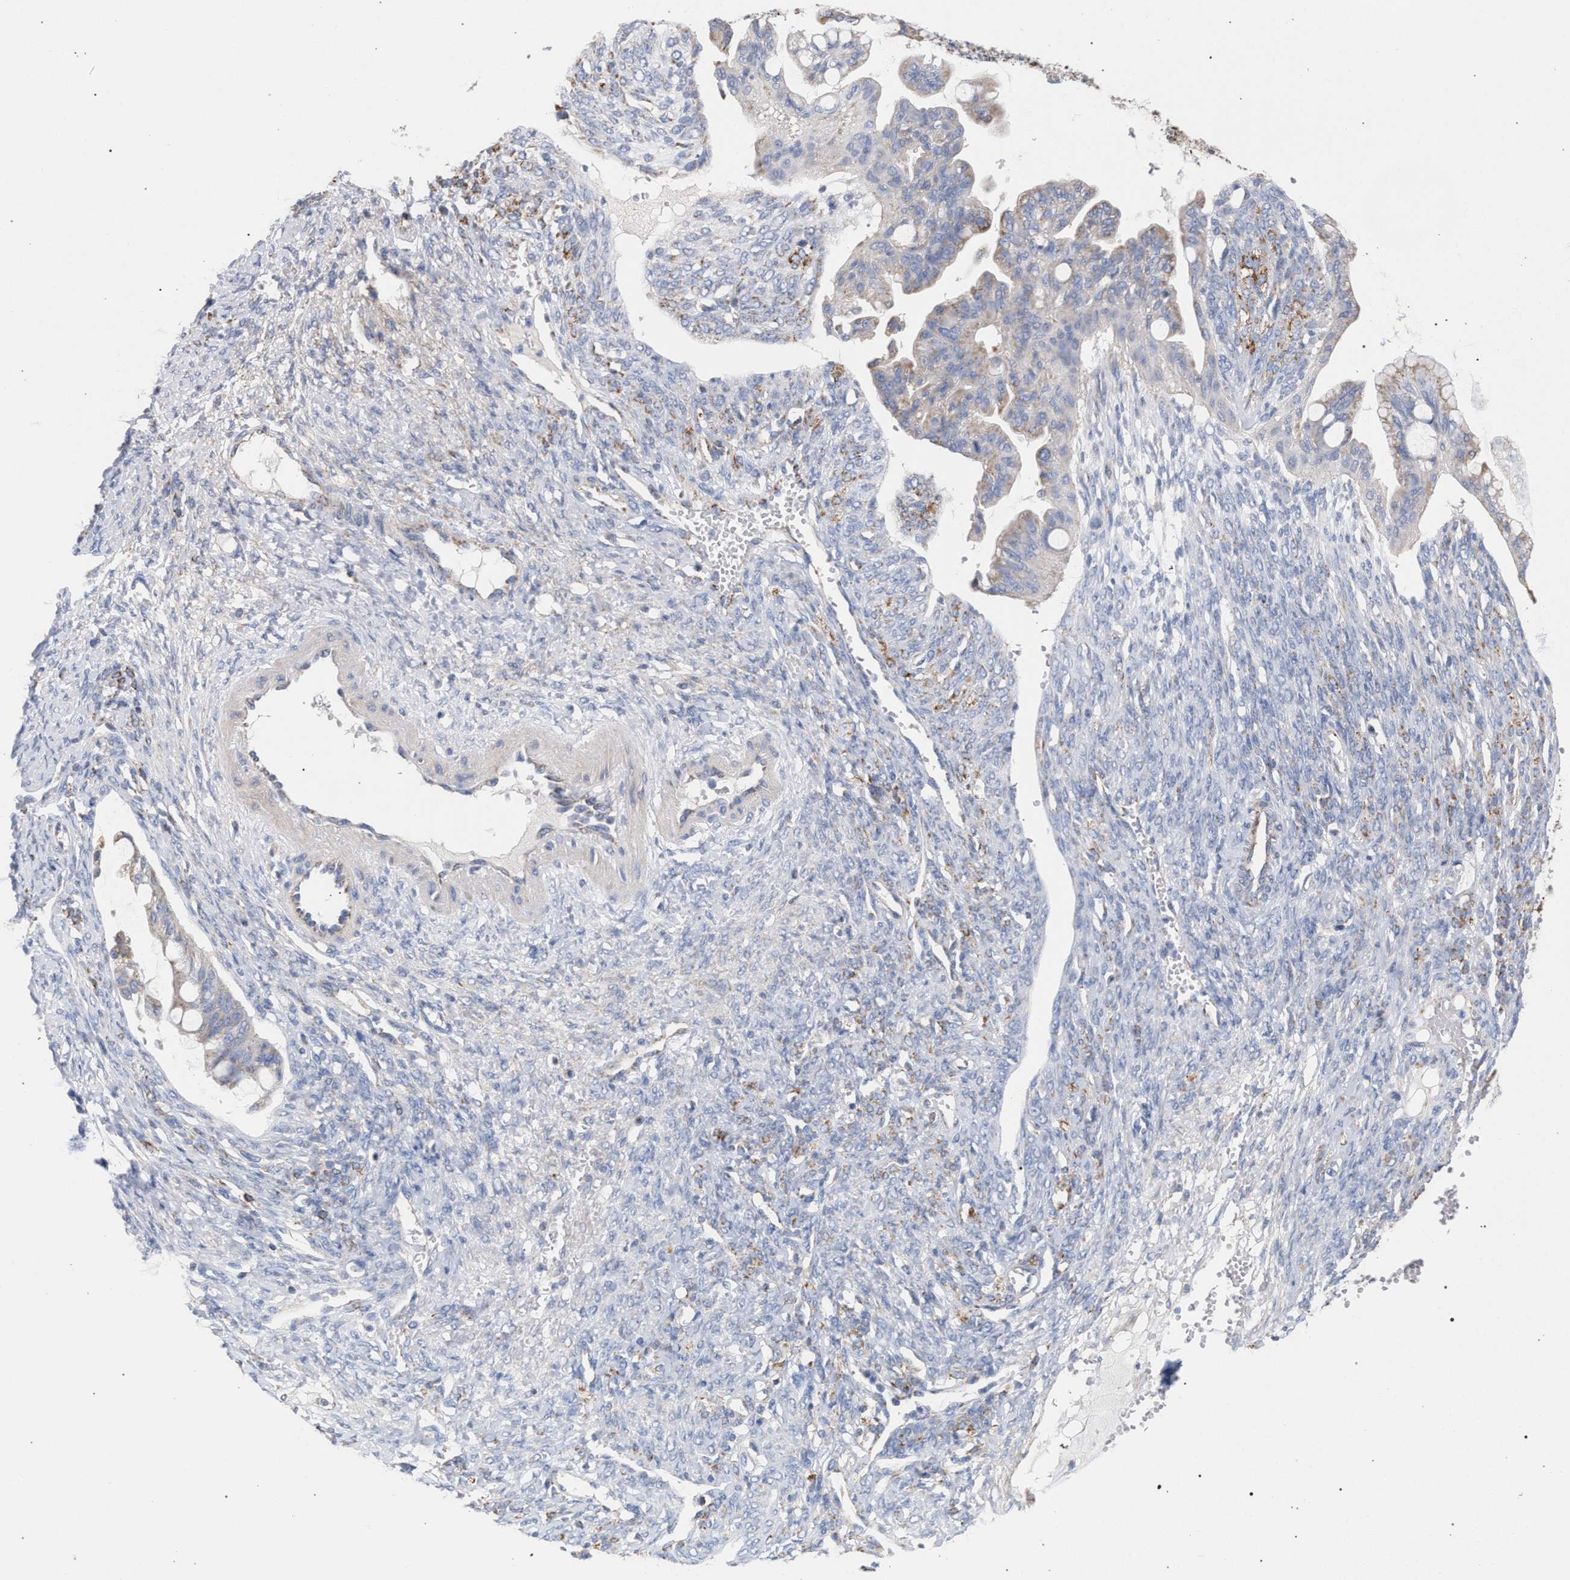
{"staining": {"intensity": "weak", "quantity": "25%-75%", "location": "cytoplasmic/membranous"}, "tissue": "ovarian cancer", "cell_type": "Tumor cells", "image_type": "cancer", "snomed": [{"axis": "morphology", "description": "Cystadenocarcinoma, mucinous, NOS"}, {"axis": "topography", "description": "Ovary"}], "caption": "Tumor cells display weak cytoplasmic/membranous positivity in approximately 25%-75% of cells in ovarian cancer. (DAB IHC with brightfield microscopy, high magnification).", "gene": "ECI2", "patient": {"sex": "female", "age": 73}}